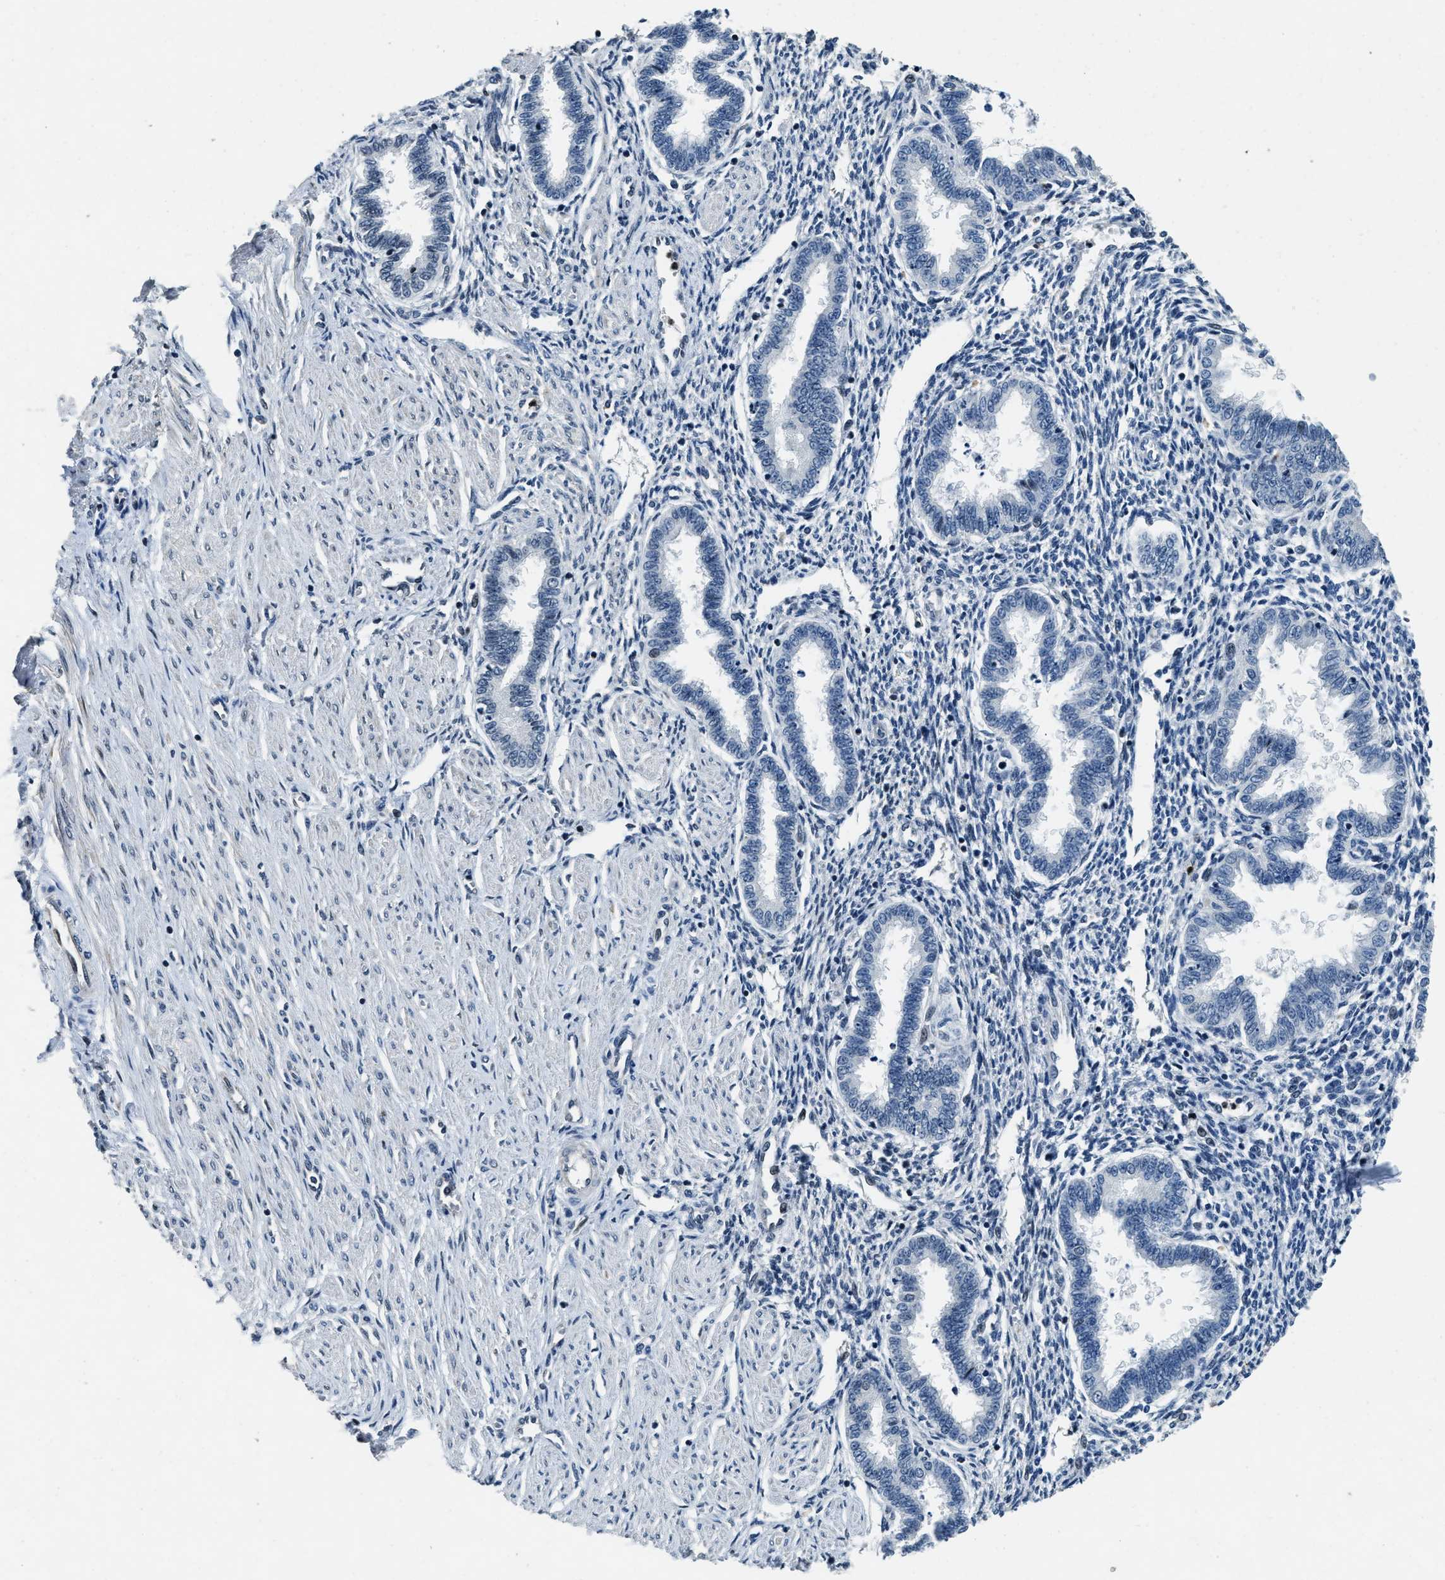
{"staining": {"intensity": "negative", "quantity": "none", "location": "none"}, "tissue": "endometrium", "cell_type": "Cells in endometrial stroma", "image_type": "normal", "snomed": [{"axis": "morphology", "description": "Normal tissue, NOS"}, {"axis": "topography", "description": "Endometrium"}], "caption": "High power microscopy image of an immunohistochemistry (IHC) image of benign endometrium, revealing no significant positivity in cells in endometrial stroma.", "gene": "ZC3HC1", "patient": {"sex": "female", "age": 33}}